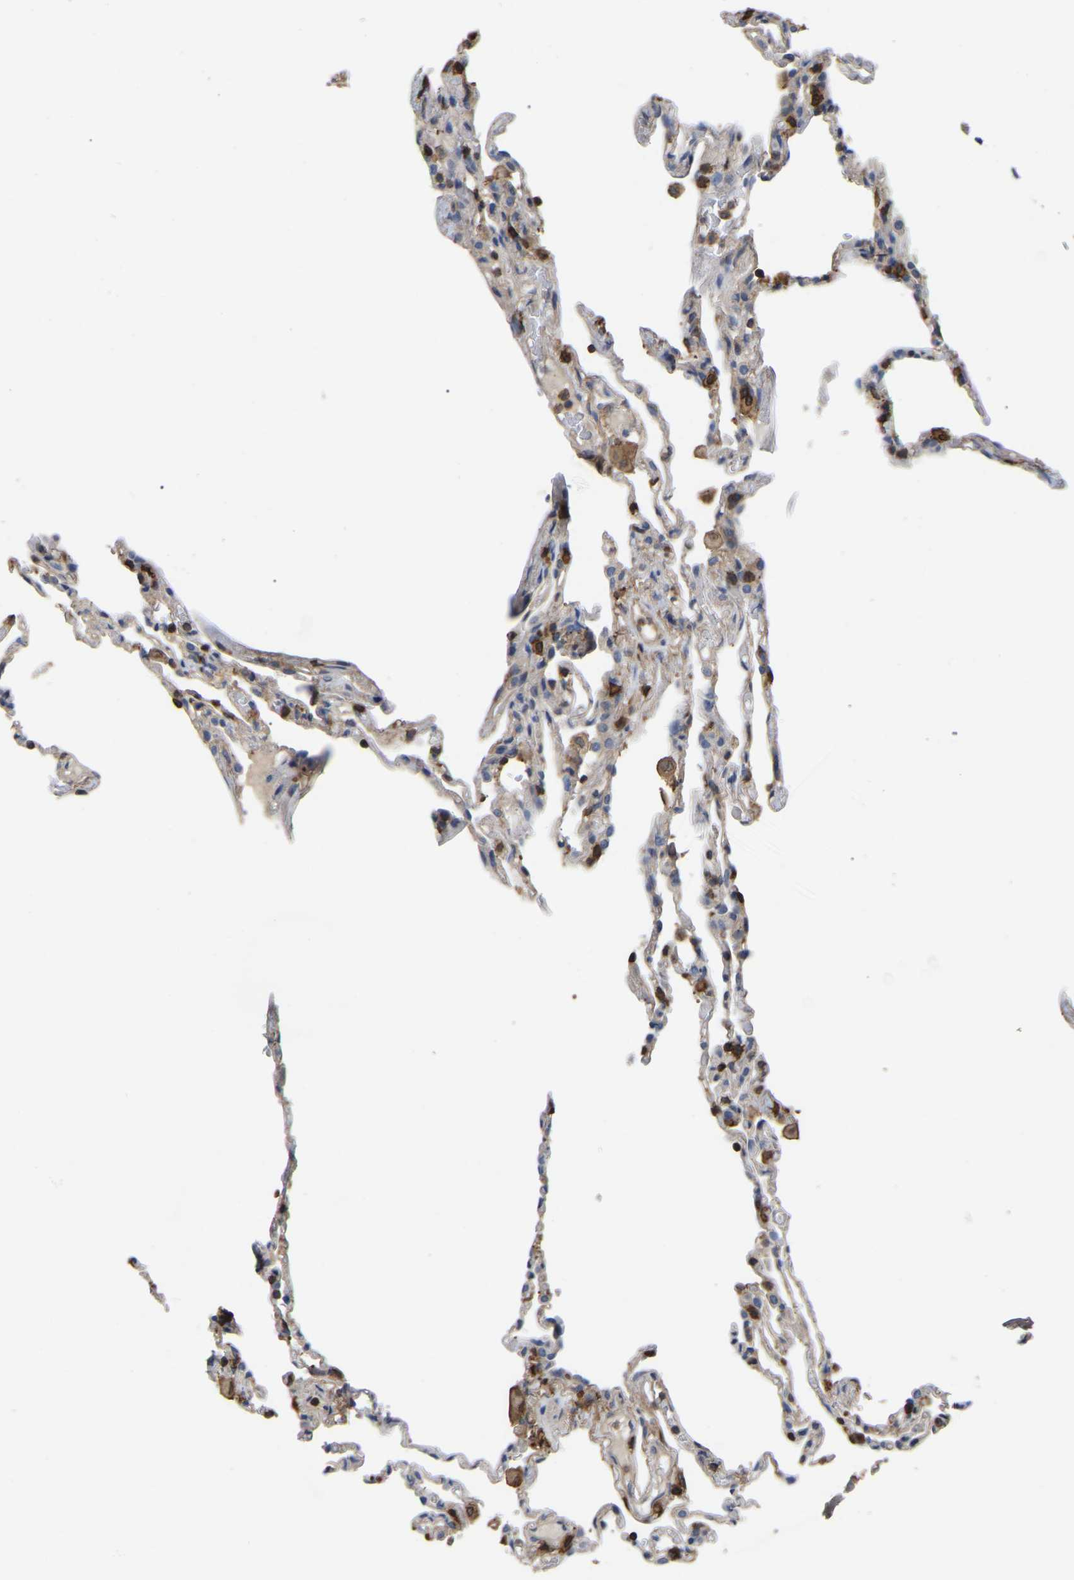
{"staining": {"intensity": "weak", "quantity": "<25%", "location": "cytoplasmic/membranous"}, "tissue": "lung", "cell_type": "Alveolar cells", "image_type": "normal", "snomed": [{"axis": "morphology", "description": "Normal tissue, NOS"}, {"axis": "topography", "description": "Lung"}], "caption": "Immunohistochemistry (IHC) histopathology image of unremarkable lung stained for a protein (brown), which shows no expression in alveolar cells.", "gene": "CIT", "patient": {"sex": "male", "age": 59}}